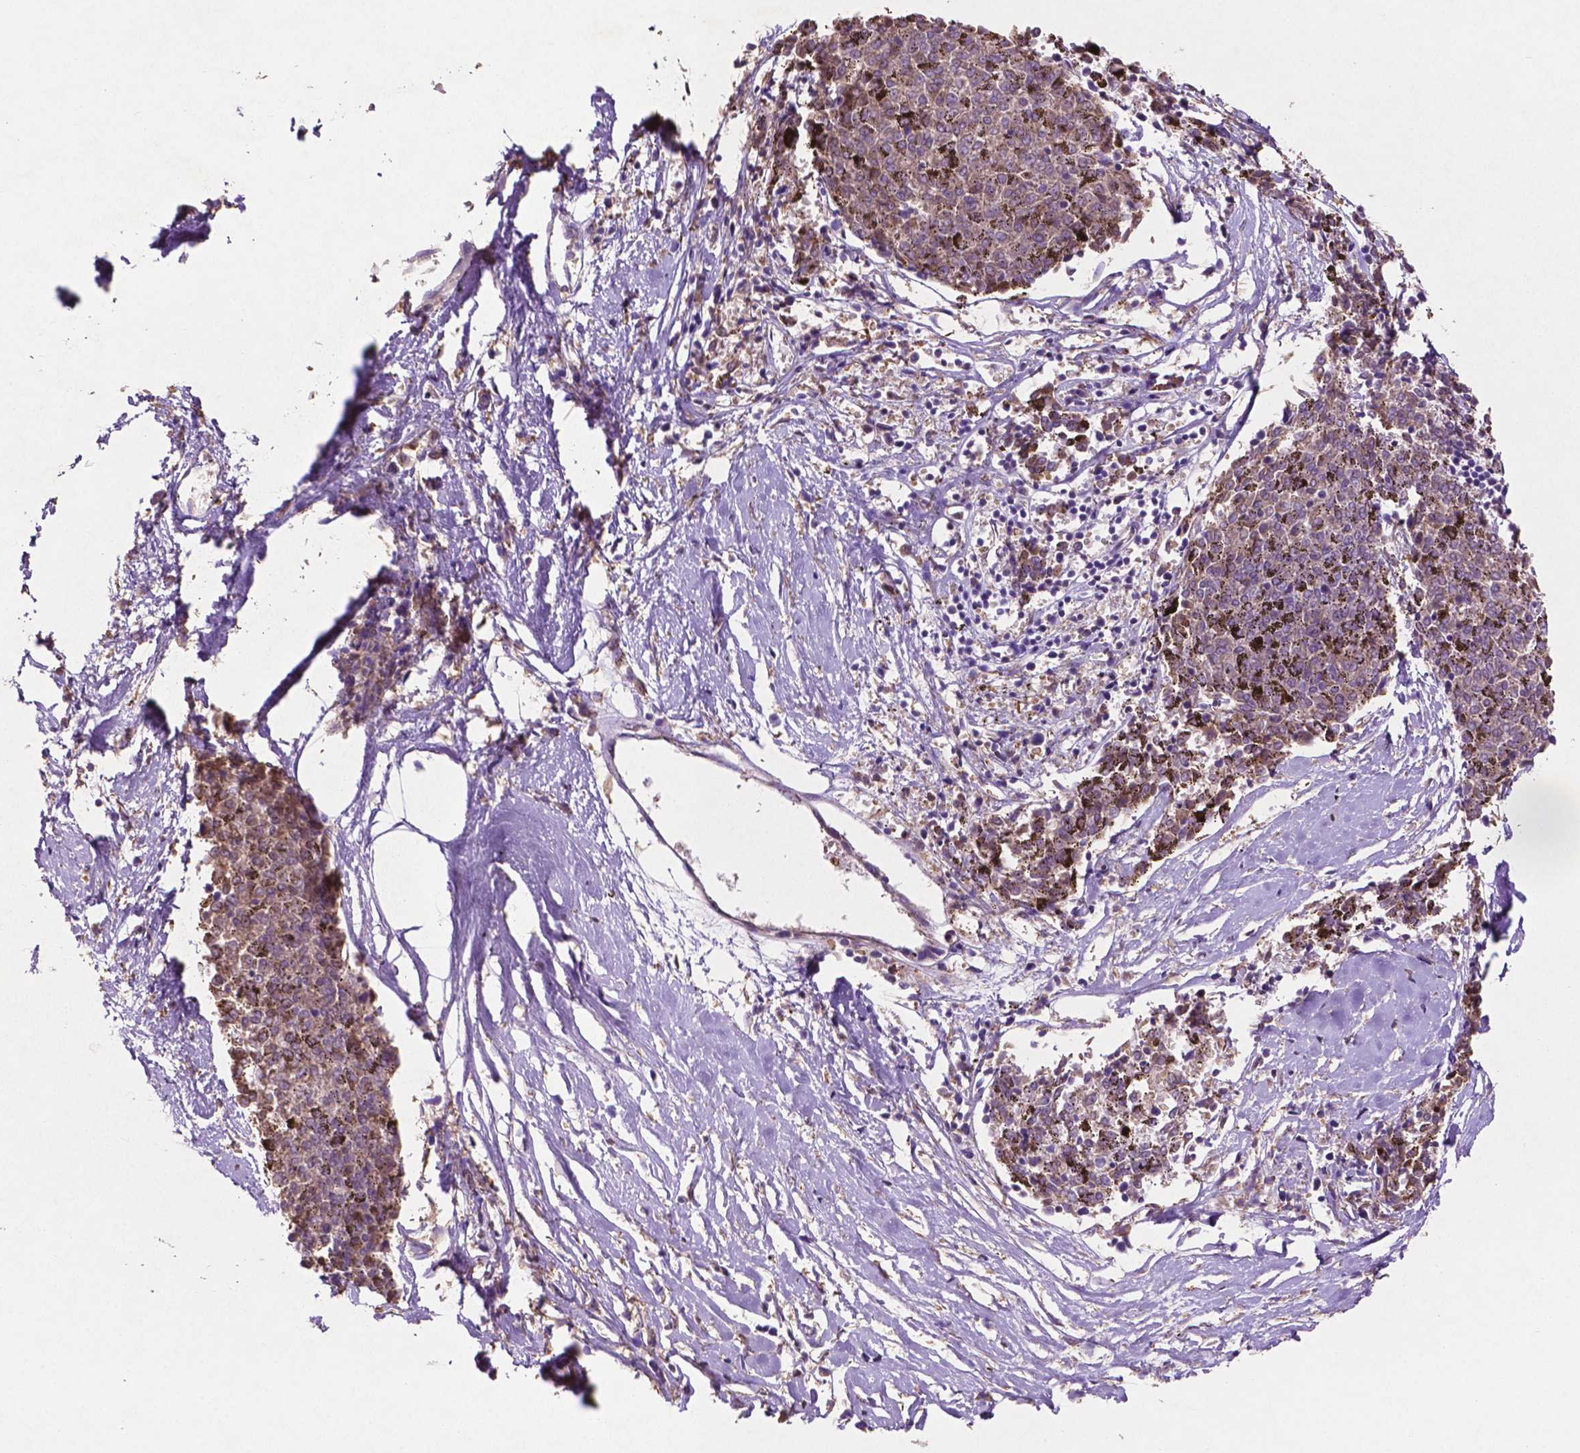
{"staining": {"intensity": "negative", "quantity": "none", "location": "none"}, "tissue": "melanoma", "cell_type": "Tumor cells", "image_type": "cancer", "snomed": [{"axis": "morphology", "description": "Malignant melanoma, NOS"}, {"axis": "topography", "description": "Skin"}], "caption": "Melanoma was stained to show a protein in brown. There is no significant staining in tumor cells. (DAB immunohistochemistry (IHC) with hematoxylin counter stain).", "gene": "MBTPS1", "patient": {"sex": "female", "age": 72}}